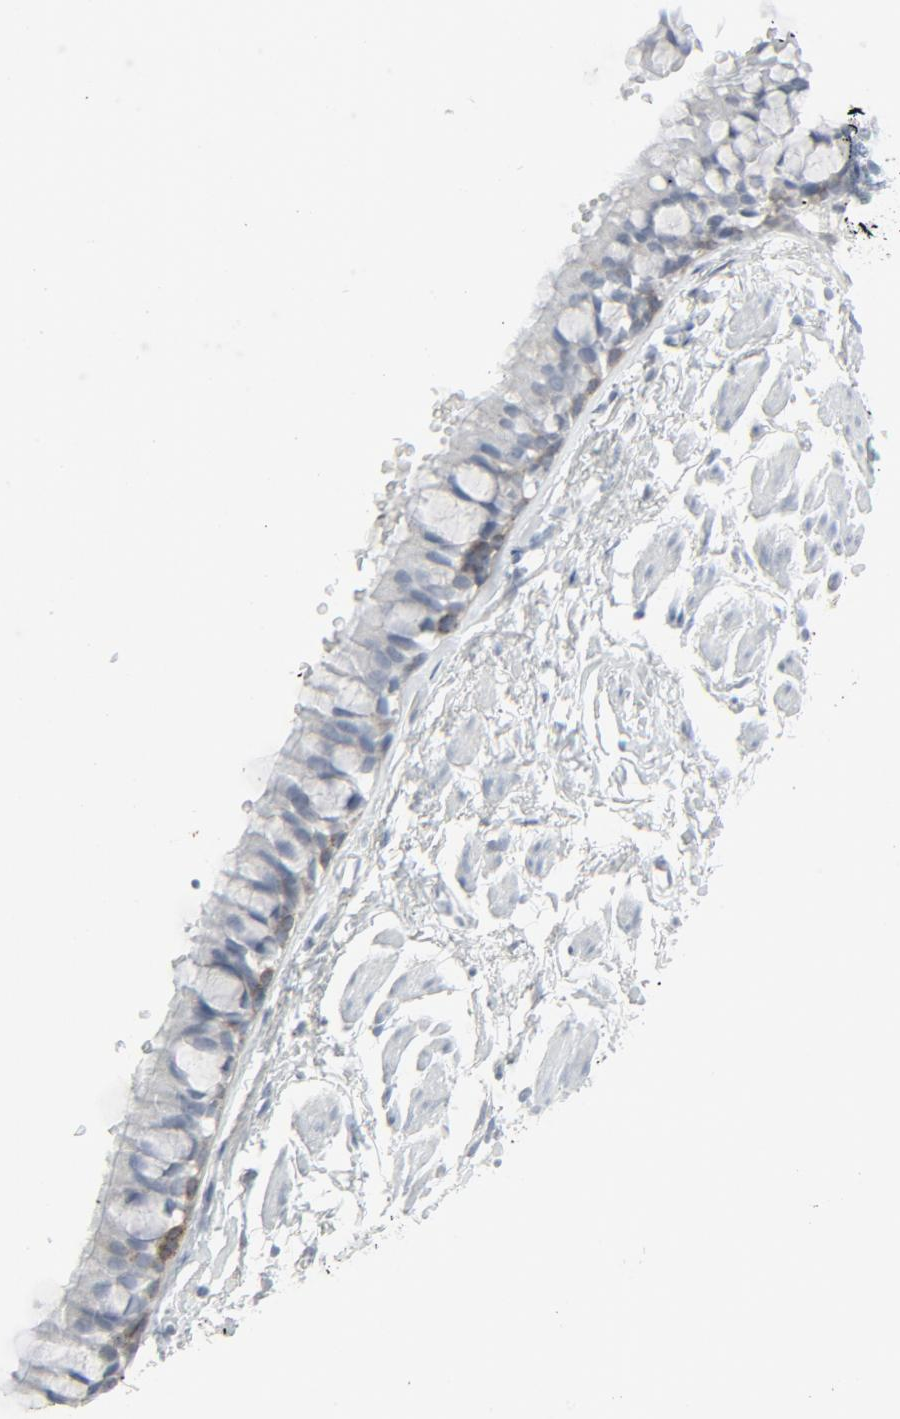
{"staining": {"intensity": "weak", "quantity": "<25%", "location": "cytoplasmic/membranous"}, "tissue": "bronchus", "cell_type": "Respiratory epithelial cells", "image_type": "normal", "snomed": [{"axis": "morphology", "description": "Normal tissue, NOS"}, {"axis": "topography", "description": "Bronchus"}], "caption": "This is an immunohistochemistry (IHC) photomicrograph of benign human bronchus. There is no staining in respiratory epithelial cells.", "gene": "FGFR3", "patient": {"sex": "female", "age": 73}}